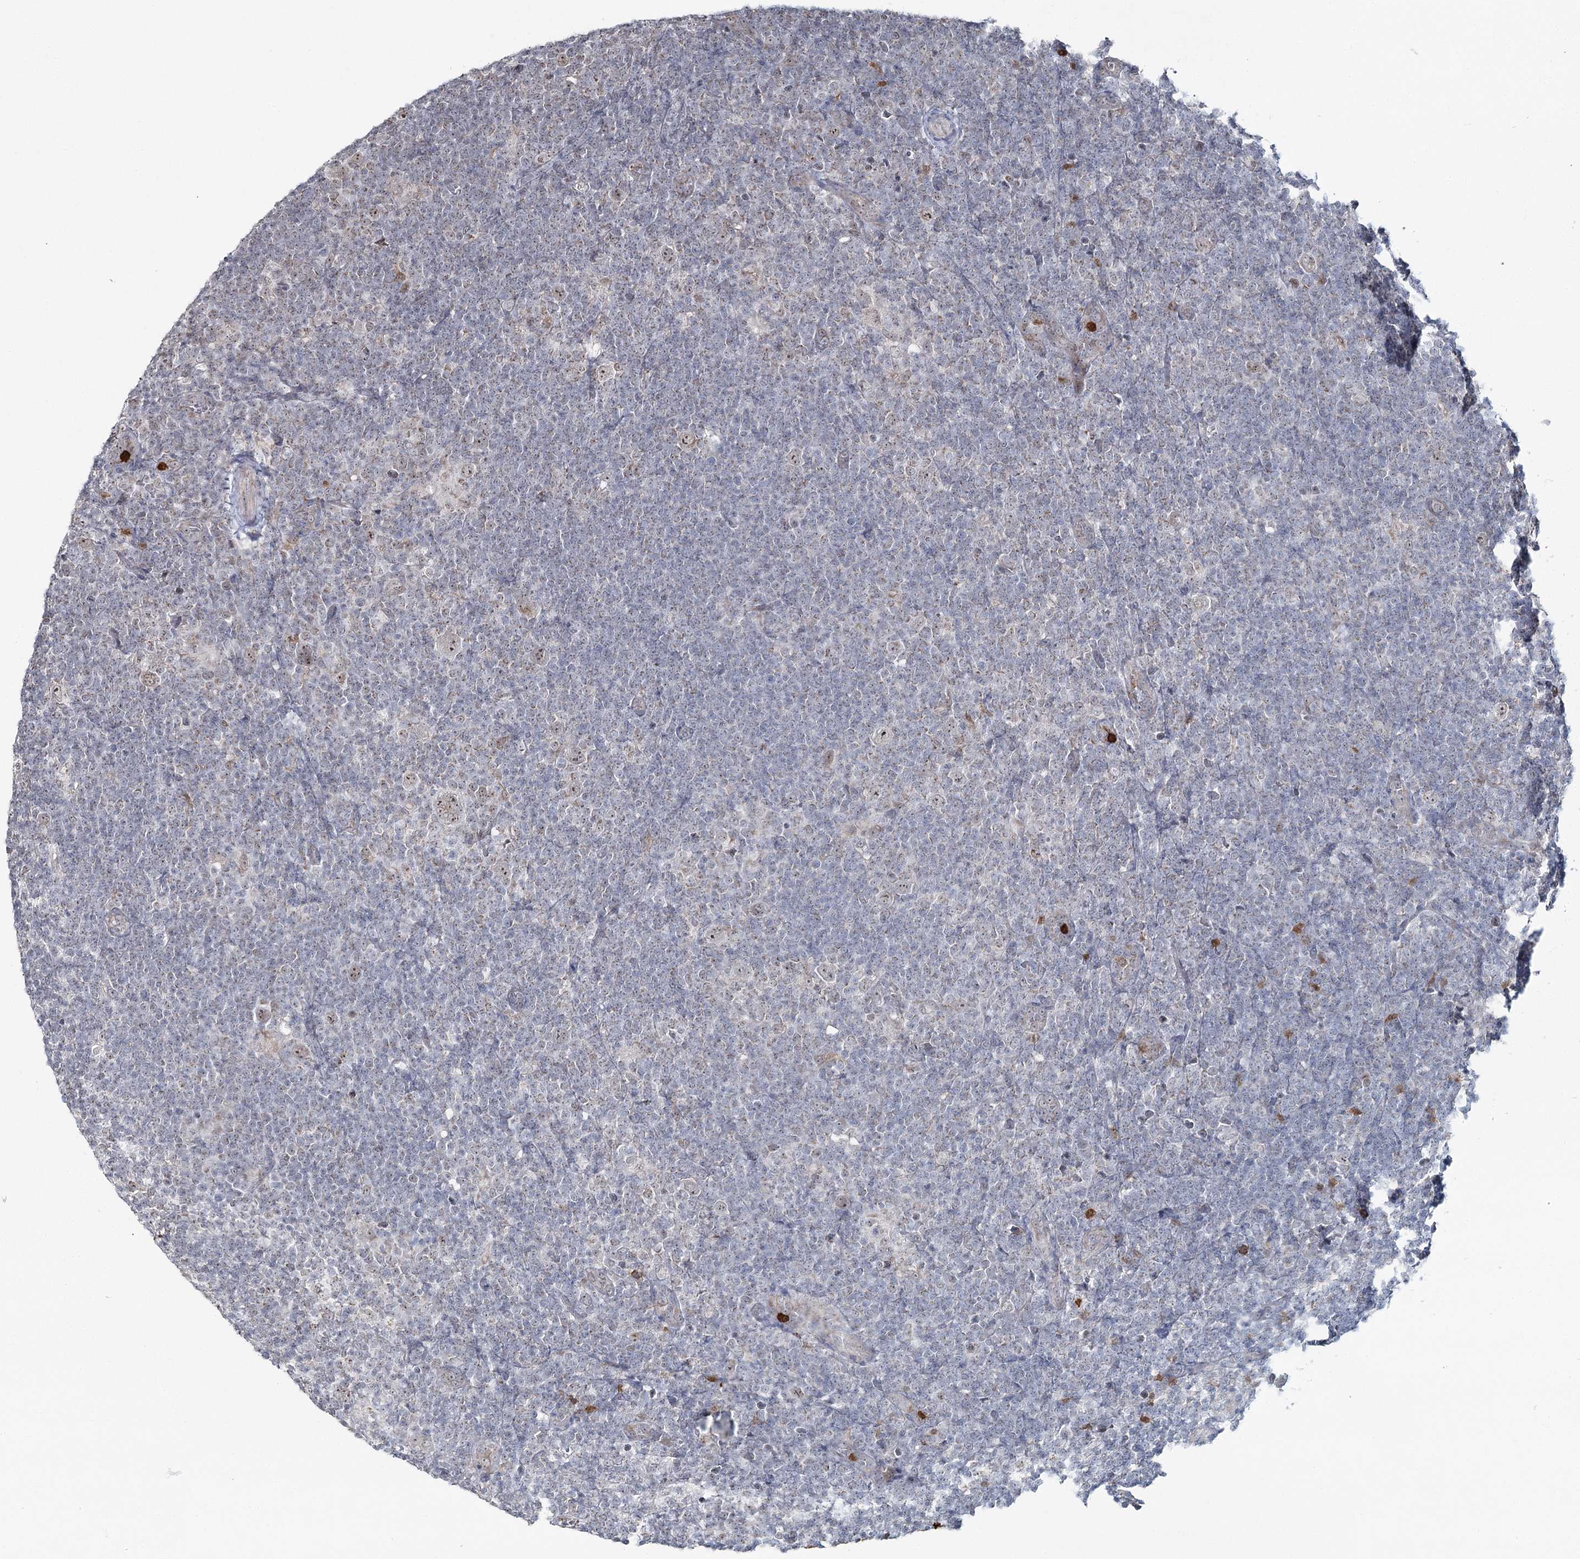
{"staining": {"intensity": "weak", "quantity": ">75%", "location": "nuclear"}, "tissue": "lymphoma", "cell_type": "Tumor cells", "image_type": "cancer", "snomed": [{"axis": "morphology", "description": "Hodgkin's disease, NOS"}, {"axis": "topography", "description": "Lymph node"}], "caption": "Tumor cells demonstrate low levels of weak nuclear positivity in about >75% of cells in human Hodgkin's disease. (brown staining indicates protein expression, while blue staining denotes nuclei).", "gene": "ATAD1", "patient": {"sex": "female", "age": 57}}